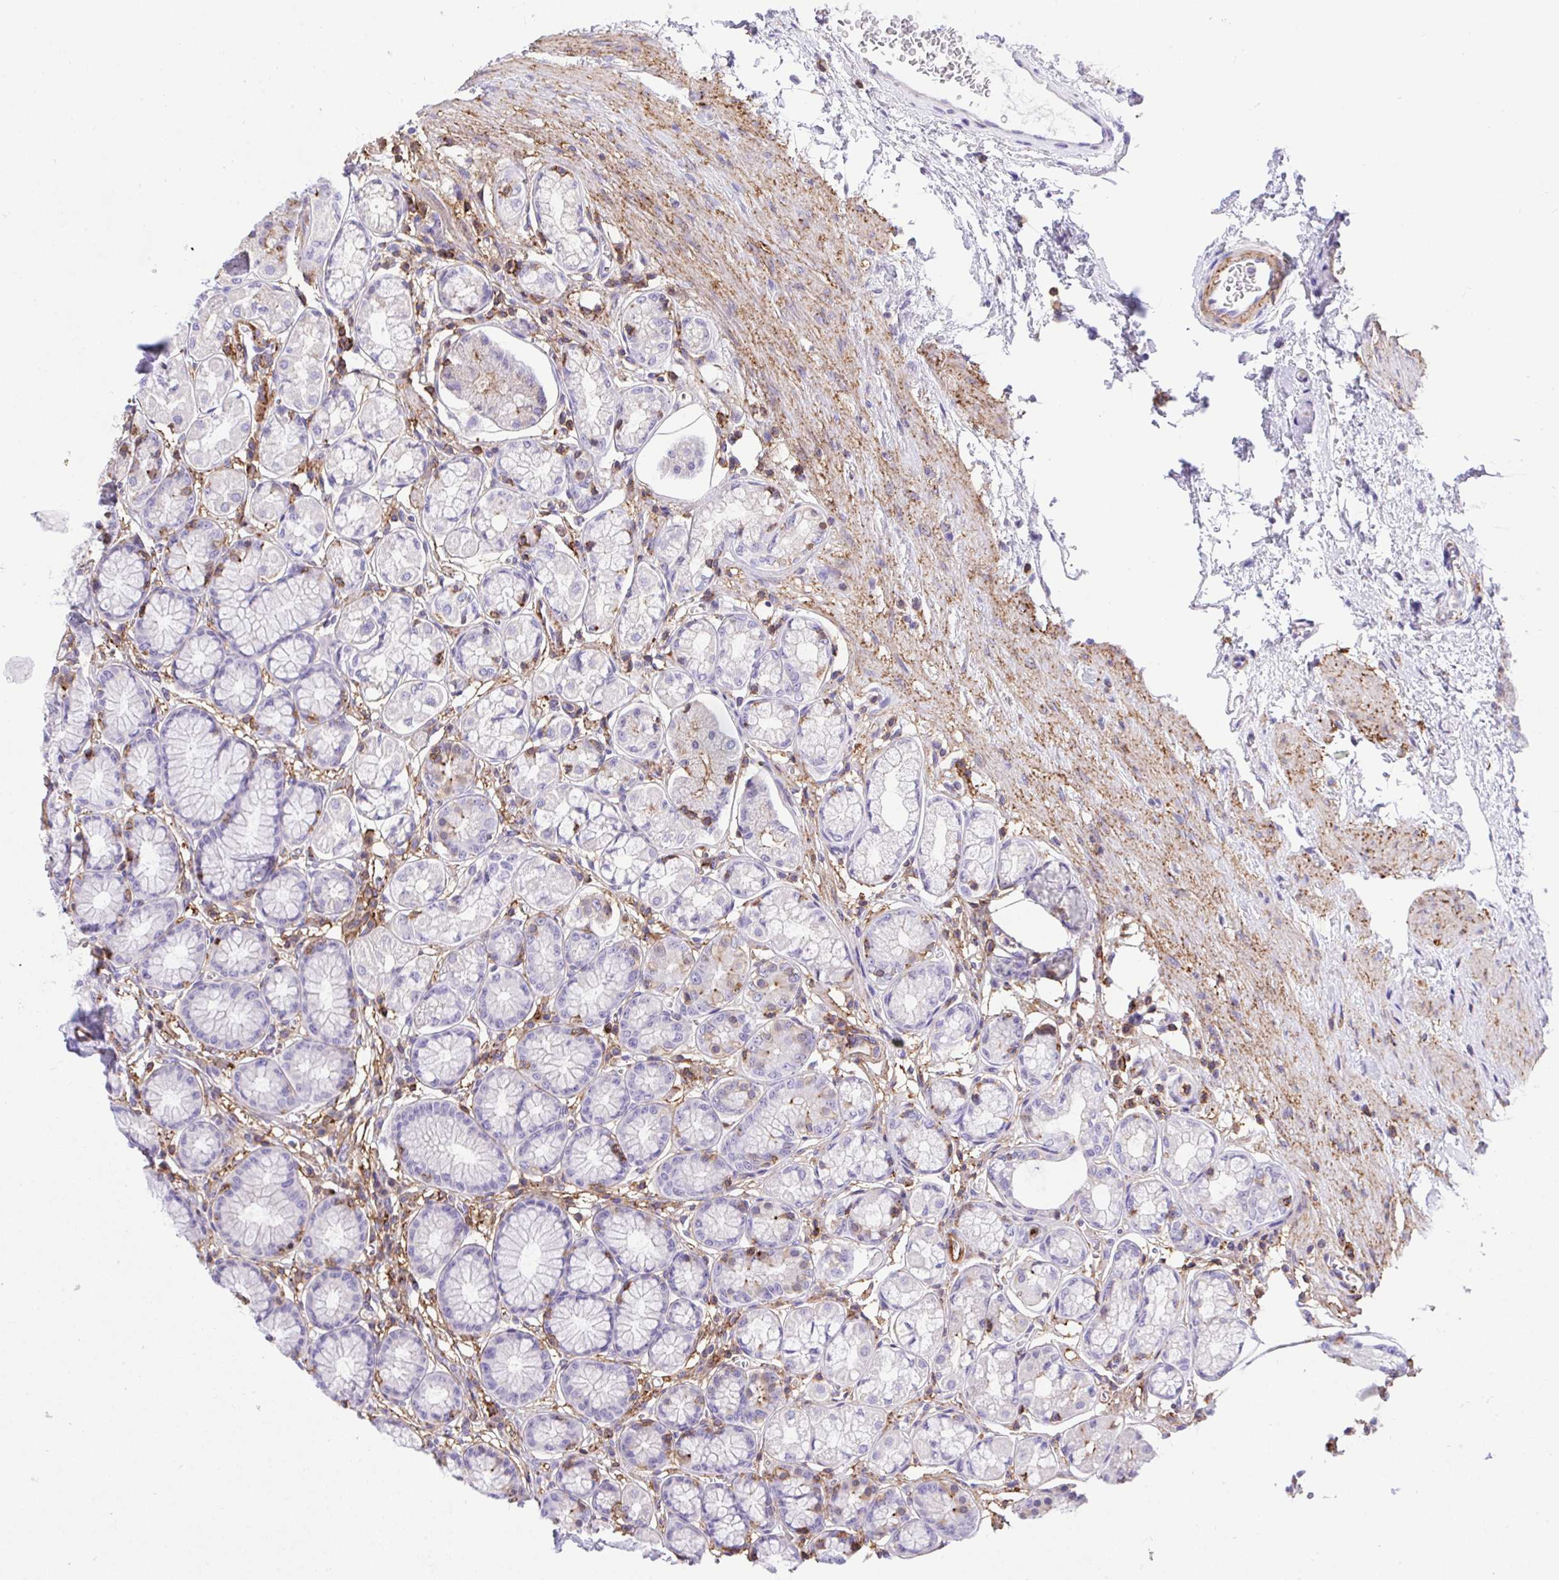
{"staining": {"intensity": "moderate", "quantity": "<25%", "location": "cytoplasmic/membranous"}, "tissue": "stomach", "cell_type": "Glandular cells", "image_type": "normal", "snomed": [{"axis": "morphology", "description": "Normal tissue, NOS"}, {"axis": "topography", "description": "Stomach"}, {"axis": "topography", "description": "Stomach, lower"}], "caption": "About <25% of glandular cells in benign stomach demonstrate moderate cytoplasmic/membranous protein positivity as visualized by brown immunohistochemical staining.", "gene": "ERI1", "patient": {"sex": "male", "age": 76}}